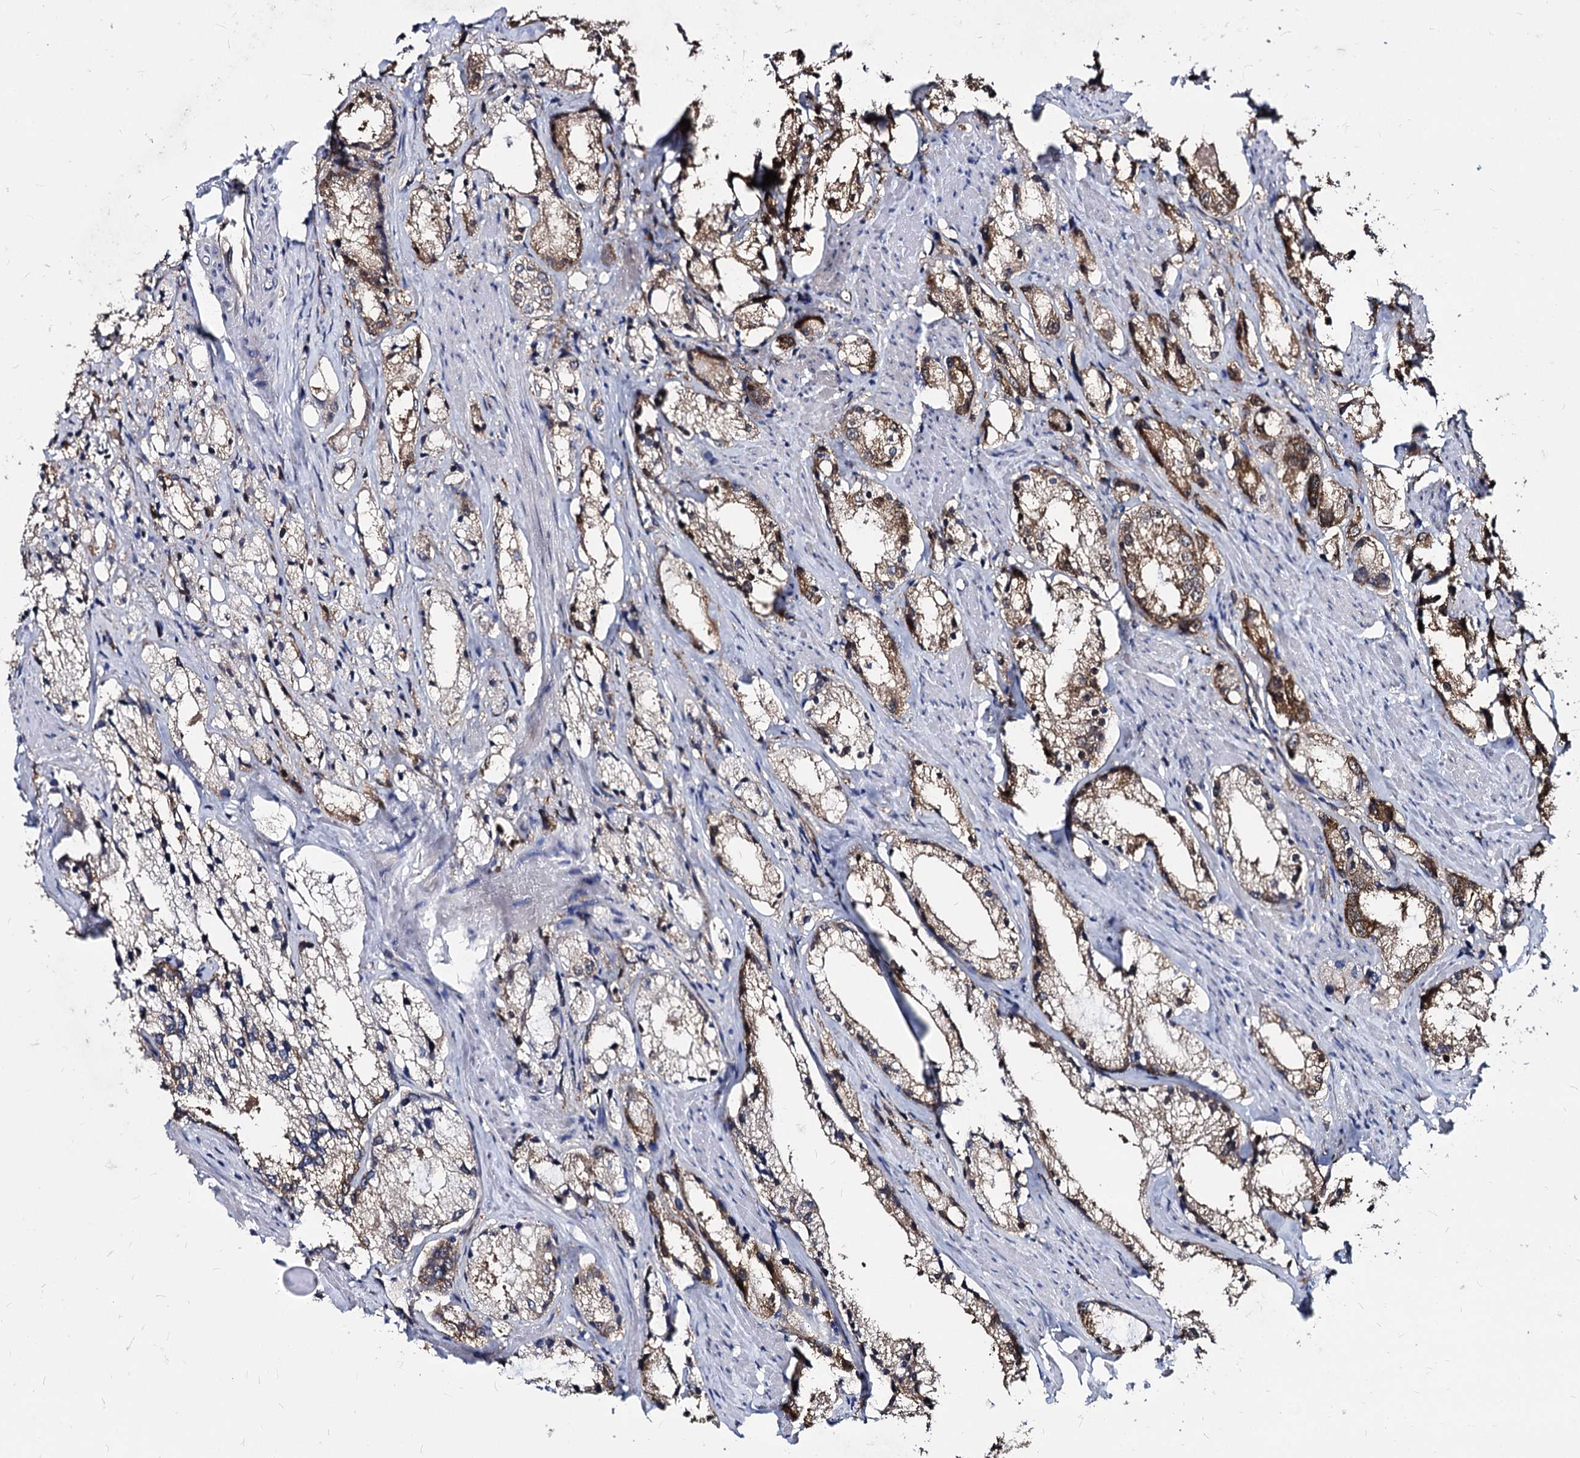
{"staining": {"intensity": "moderate", "quantity": "25%-75%", "location": "cytoplasmic/membranous"}, "tissue": "prostate cancer", "cell_type": "Tumor cells", "image_type": "cancer", "snomed": [{"axis": "morphology", "description": "Adenocarcinoma, High grade"}, {"axis": "topography", "description": "Prostate"}], "caption": "Prostate high-grade adenocarcinoma stained with DAB (3,3'-diaminobenzidine) IHC demonstrates medium levels of moderate cytoplasmic/membranous expression in about 25%-75% of tumor cells.", "gene": "NME1", "patient": {"sex": "male", "age": 66}}